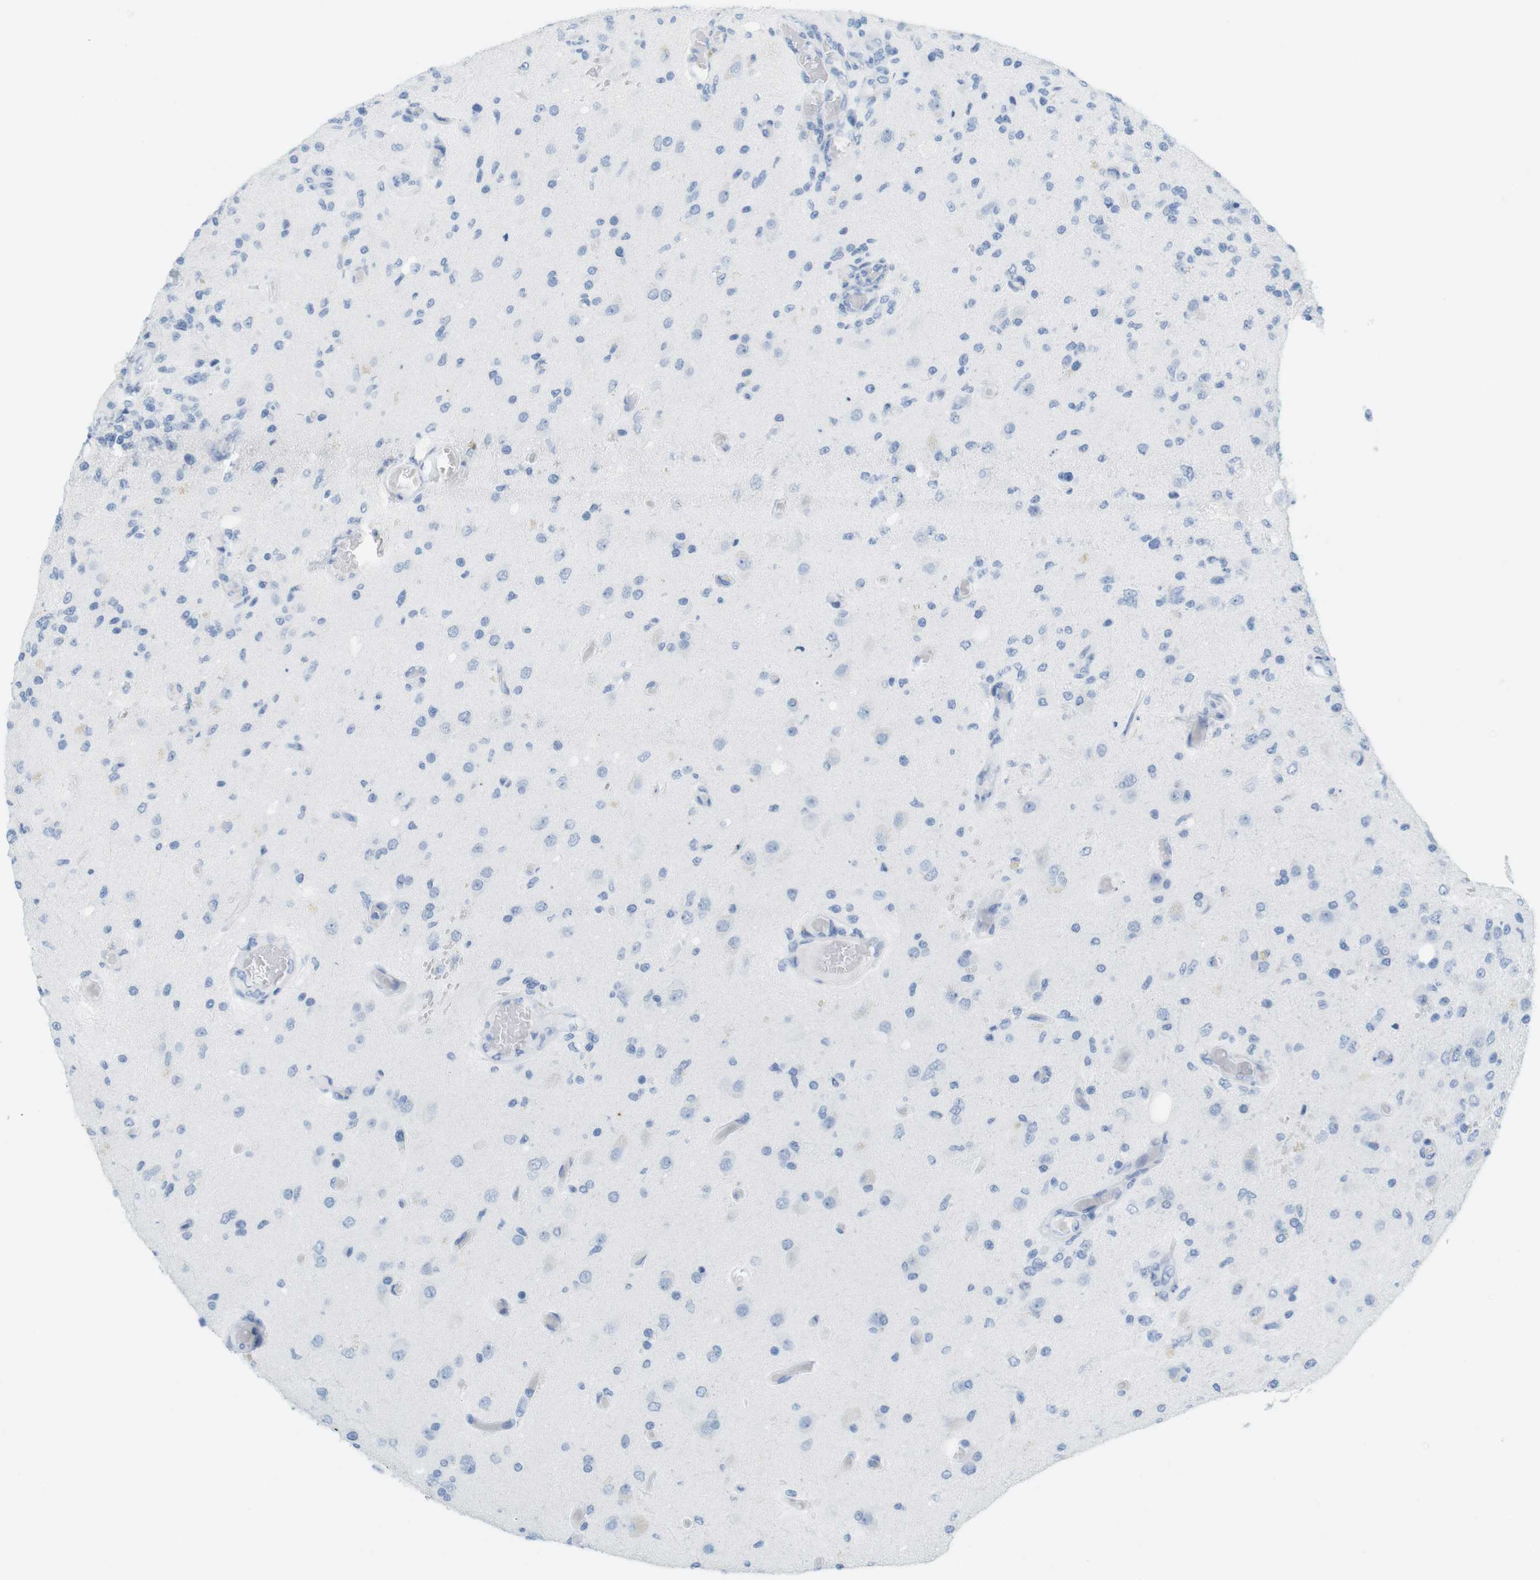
{"staining": {"intensity": "negative", "quantity": "none", "location": "none"}, "tissue": "glioma", "cell_type": "Tumor cells", "image_type": "cancer", "snomed": [{"axis": "morphology", "description": "Normal tissue, NOS"}, {"axis": "morphology", "description": "Glioma, malignant, High grade"}, {"axis": "topography", "description": "Cerebral cortex"}], "caption": "Protein analysis of glioma exhibits no significant staining in tumor cells. The staining is performed using DAB brown chromogen with nuclei counter-stained in using hematoxylin.", "gene": "TNNT2", "patient": {"sex": "male", "age": 77}}